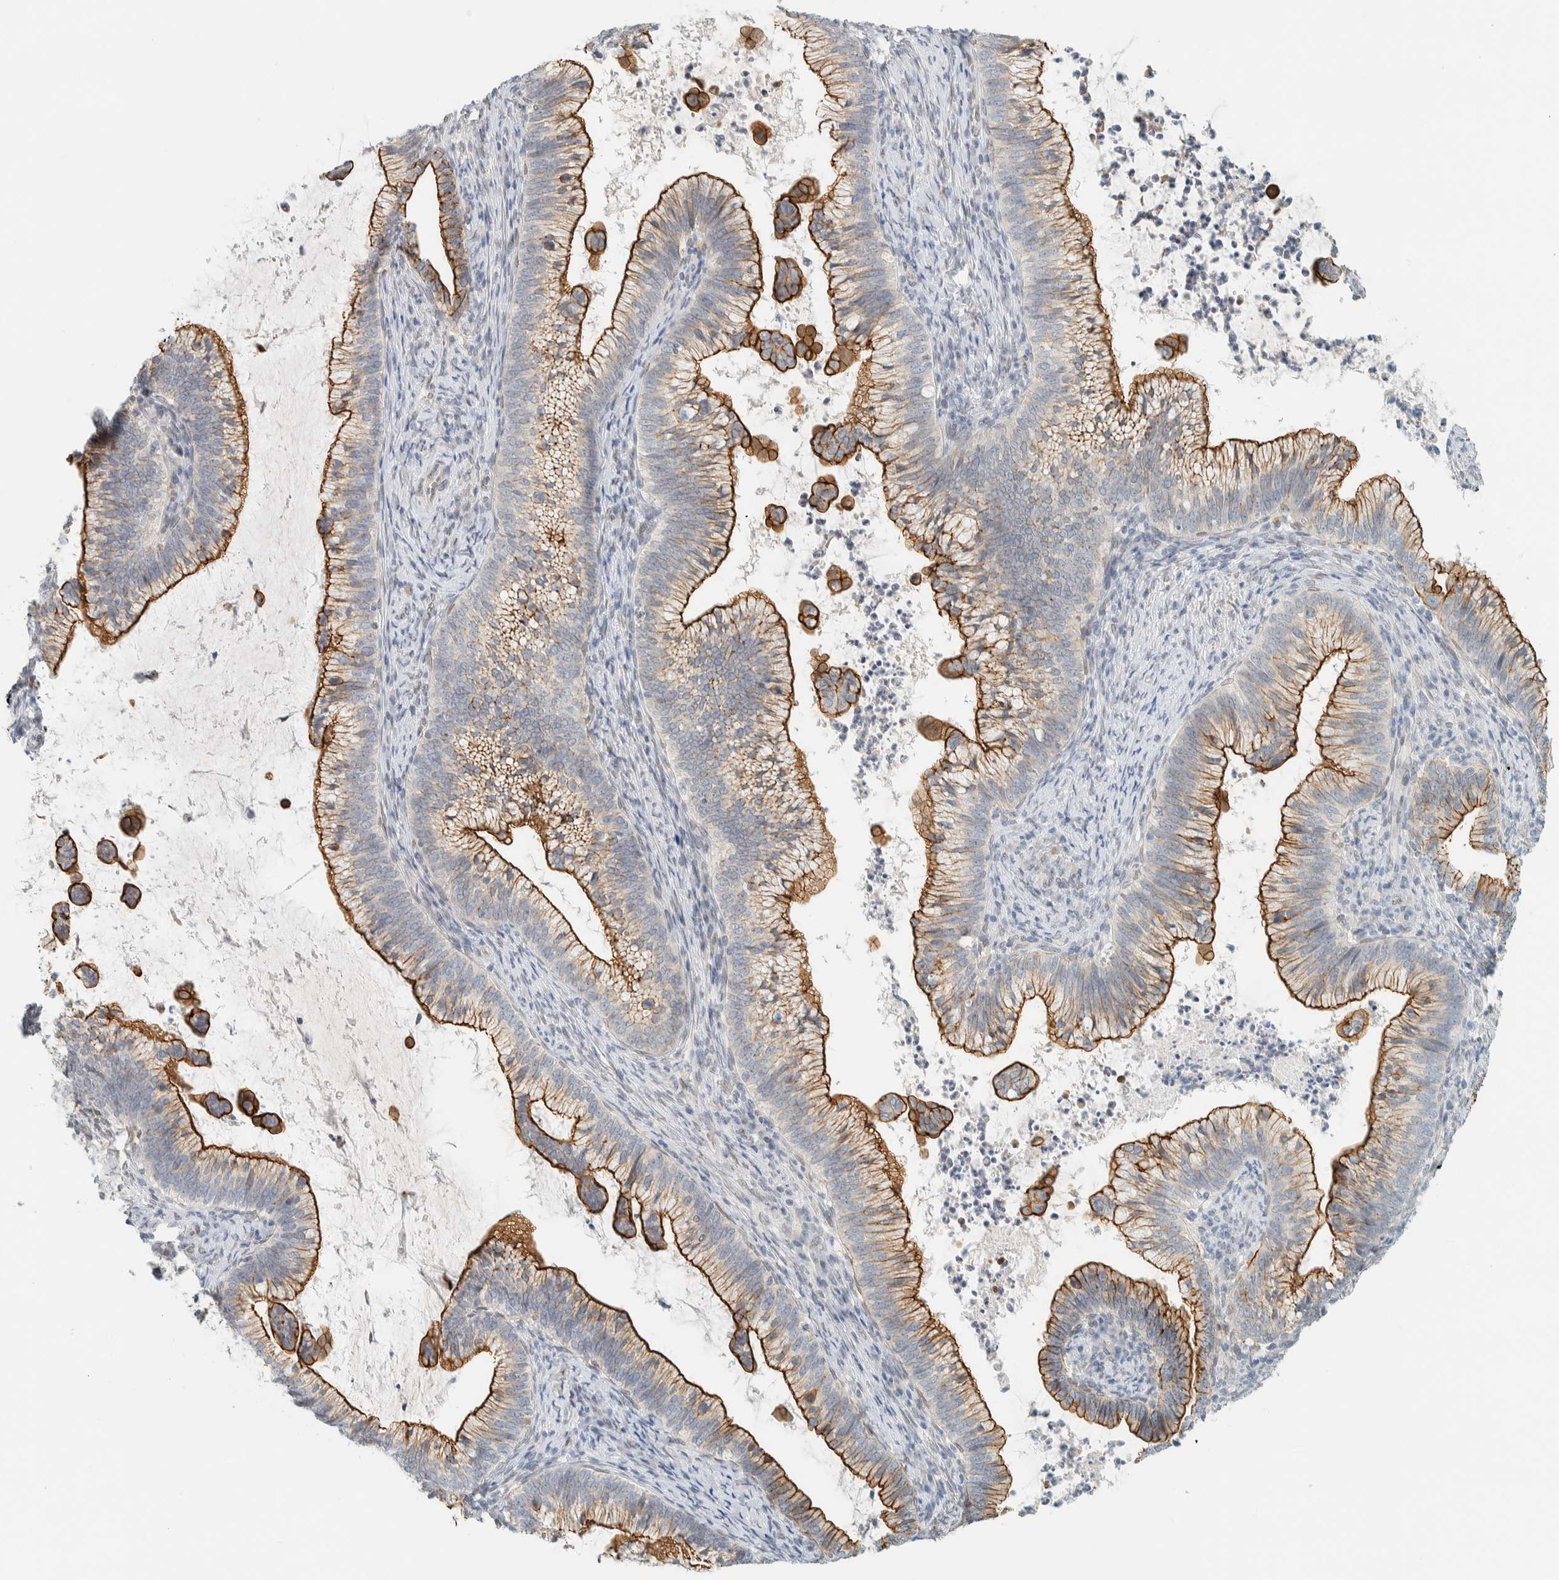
{"staining": {"intensity": "strong", "quantity": "25%-75%", "location": "cytoplasmic/membranous"}, "tissue": "cervical cancer", "cell_type": "Tumor cells", "image_type": "cancer", "snomed": [{"axis": "morphology", "description": "Adenocarcinoma, NOS"}, {"axis": "topography", "description": "Cervix"}], "caption": "High-power microscopy captured an IHC histopathology image of cervical cancer, revealing strong cytoplasmic/membranous expression in about 25%-75% of tumor cells.", "gene": "C1QTNF12", "patient": {"sex": "female", "age": 36}}